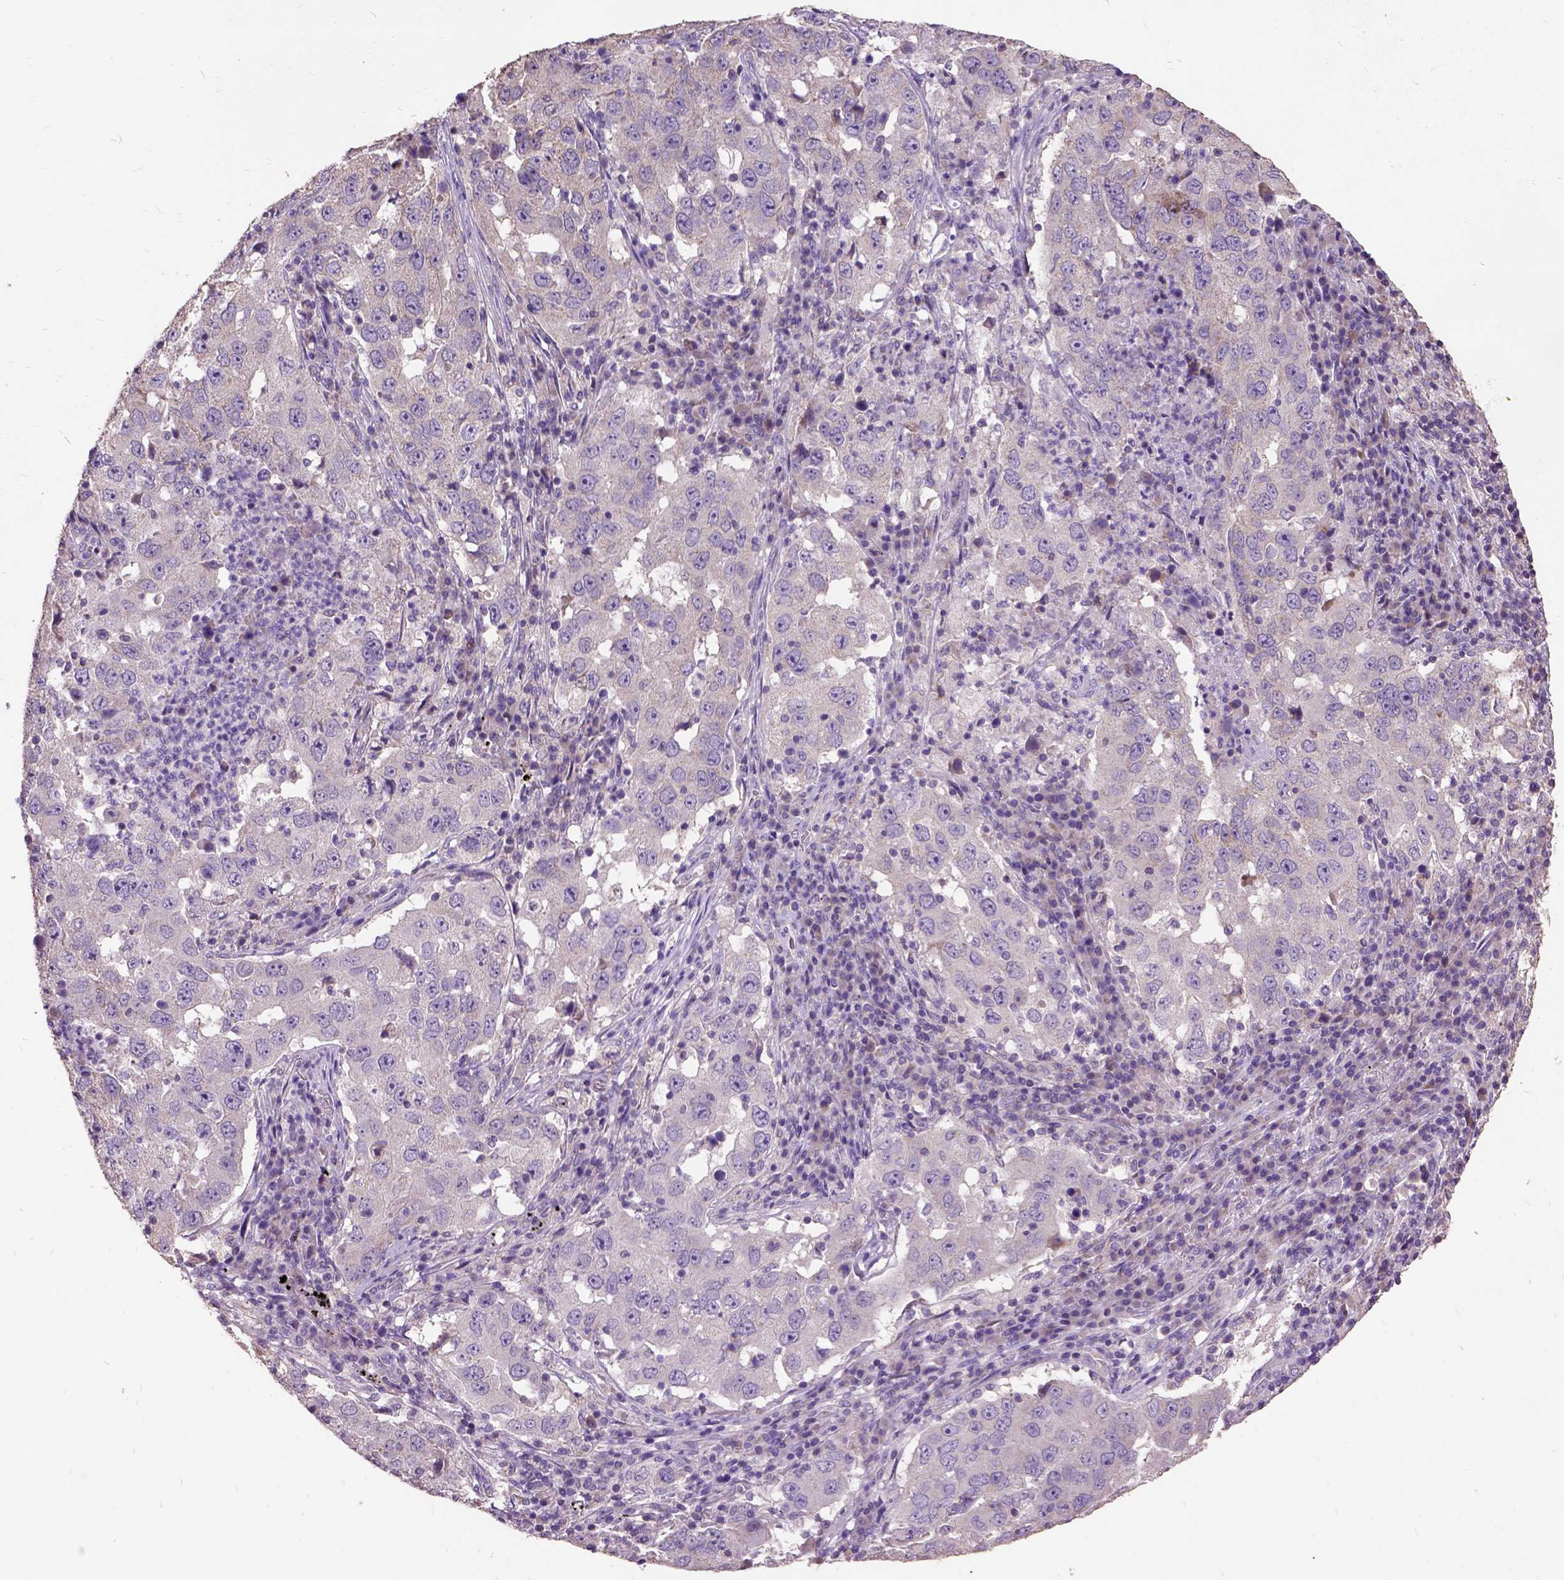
{"staining": {"intensity": "negative", "quantity": "none", "location": "none"}, "tissue": "lung cancer", "cell_type": "Tumor cells", "image_type": "cancer", "snomed": [{"axis": "morphology", "description": "Adenocarcinoma, NOS"}, {"axis": "topography", "description": "Lung"}], "caption": "A photomicrograph of adenocarcinoma (lung) stained for a protein demonstrates no brown staining in tumor cells.", "gene": "DQX1", "patient": {"sex": "male", "age": 73}}